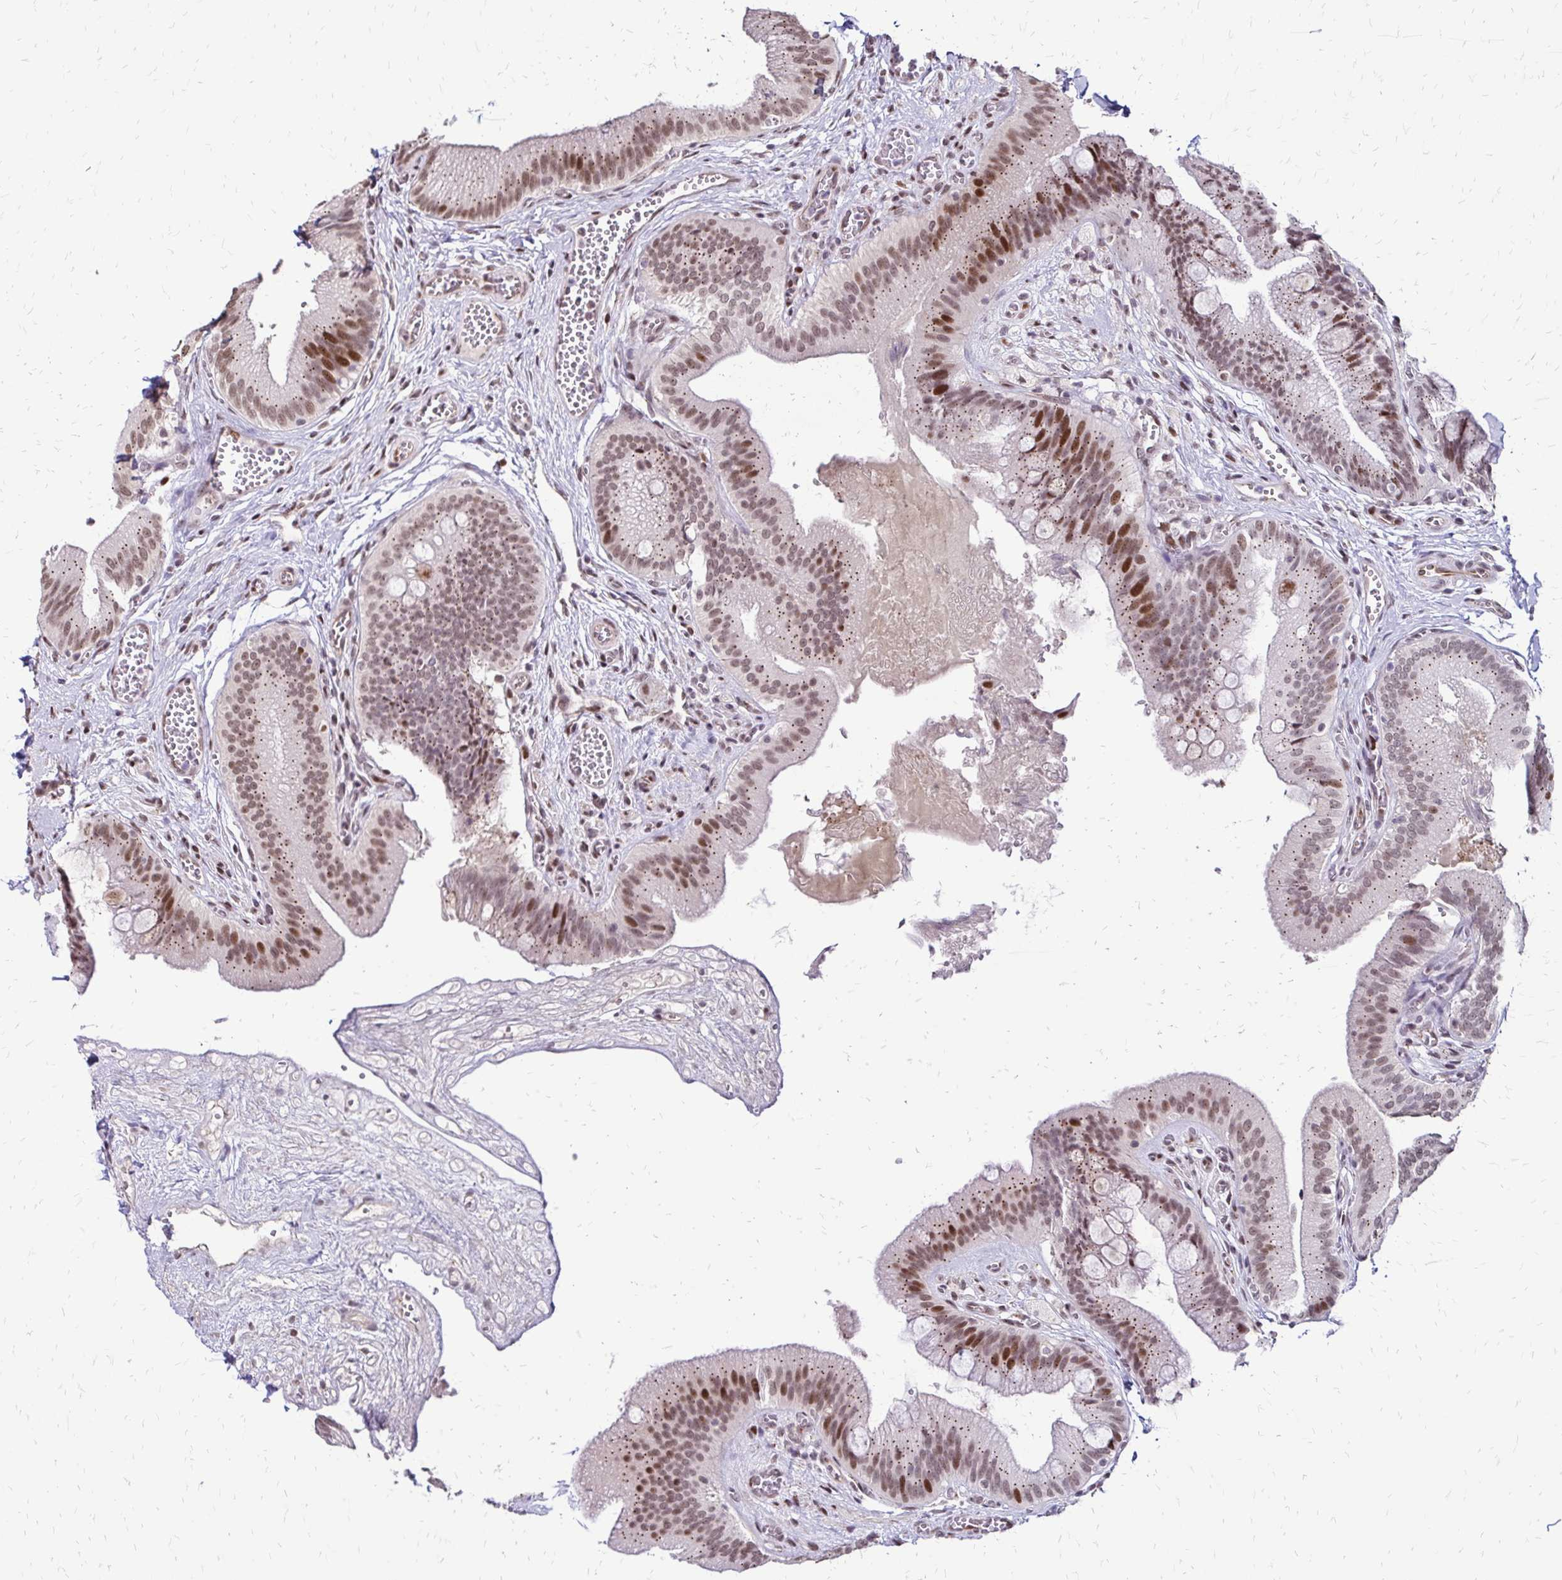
{"staining": {"intensity": "moderate", "quantity": ">75%", "location": "cytoplasmic/membranous,nuclear"}, "tissue": "gallbladder", "cell_type": "Glandular cells", "image_type": "normal", "snomed": [{"axis": "morphology", "description": "Normal tissue, NOS"}, {"axis": "topography", "description": "Gallbladder"}], "caption": "Brown immunohistochemical staining in normal human gallbladder exhibits moderate cytoplasmic/membranous,nuclear staining in about >75% of glandular cells.", "gene": "TOB1", "patient": {"sex": "male", "age": 17}}